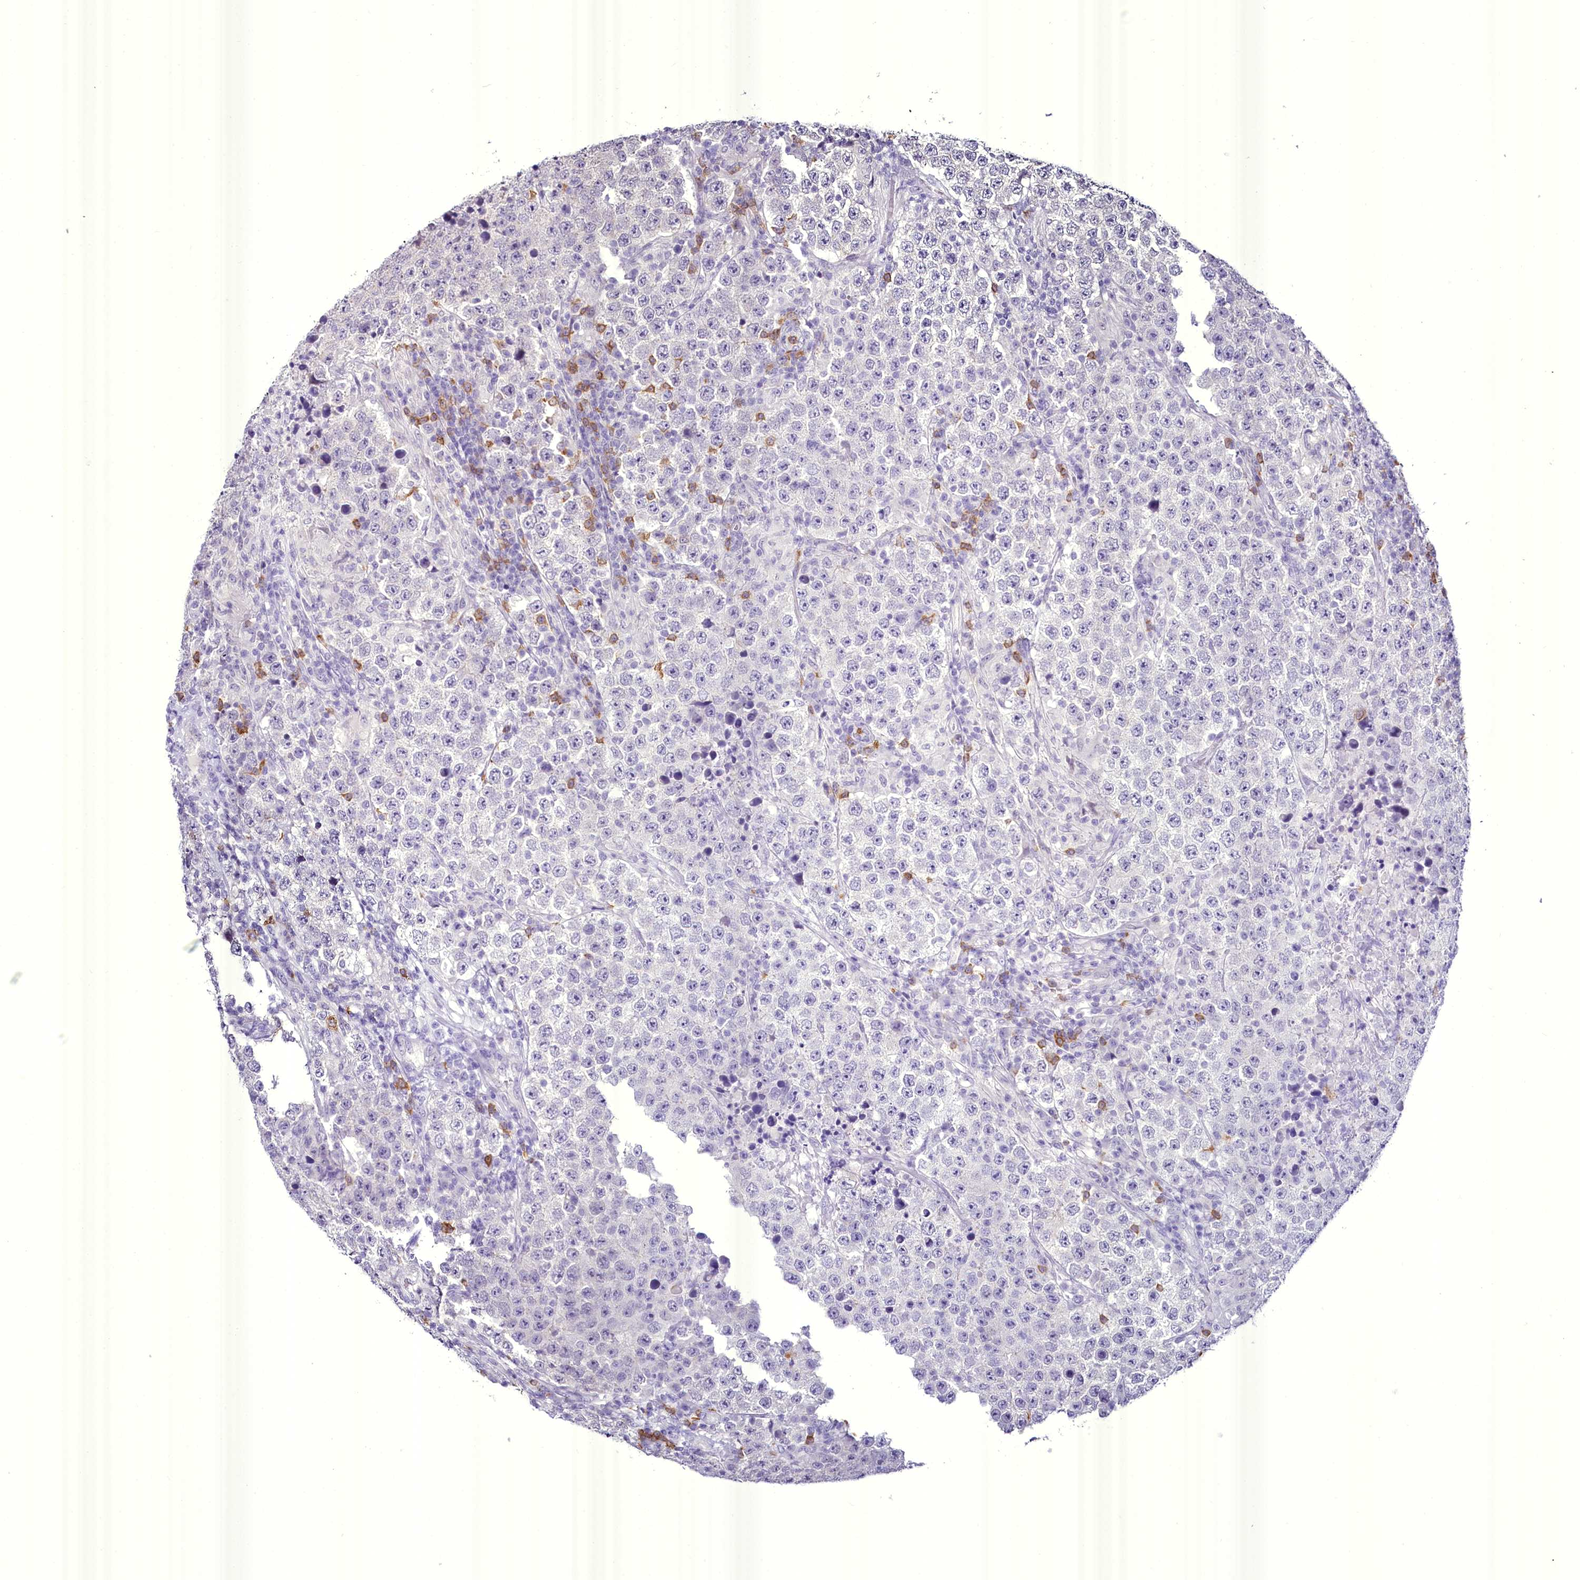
{"staining": {"intensity": "negative", "quantity": "none", "location": "none"}, "tissue": "testis cancer", "cell_type": "Tumor cells", "image_type": "cancer", "snomed": [{"axis": "morphology", "description": "Normal tissue, NOS"}, {"axis": "morphology", "description": "Urothelial carcinoma, High grade"}, {"axis": "morphology", "description": "Seminoma, NOS"}, {"axis": "morphology", "description": "Carcinoma, Embryonal, NOS"}, {"axis": "topography", "description": "Urinary bladder"}, {"axis": "topography", "description": "Testis"}], "caption": "Immunohistochemistry (IHC) image of testis cancer stained for a protein (brown), which demonstrates no staining in tumor cells.", "gene": "BANK1", "patient": {"sex": "male", "age": 41}}